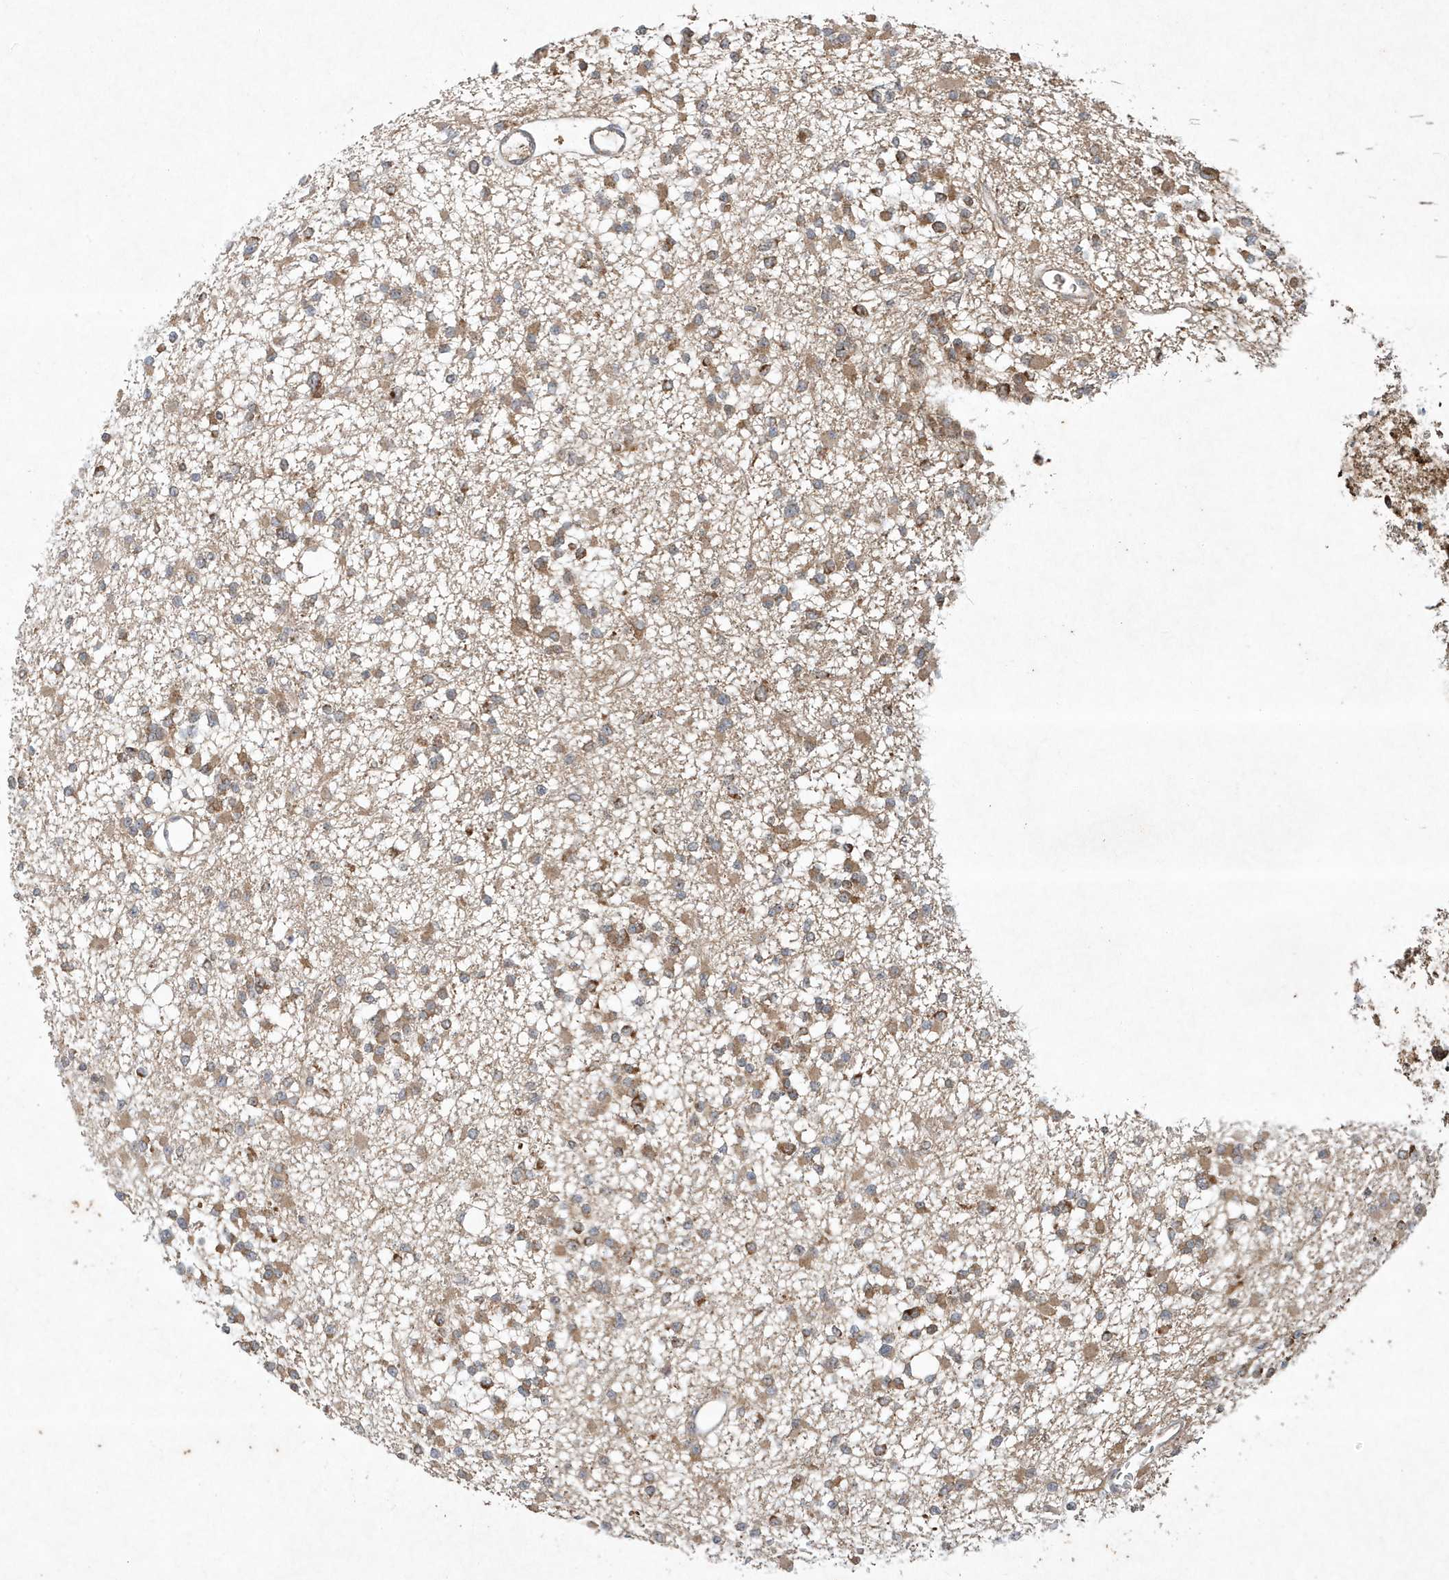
{"staining": {"intensity": "moderate", "quantity": "25%-75%", "location": "cytoplasmic/membranous"}, "tissue": "glioma", "cell_type": "Tumor cells", "image_type": "cancer", "snomed": [{"axis": "morphology", "description": "Glioma, malignant, Low grade"}, {"axis": "topography", "description": "Brain"}], "caption": "An image of malignant glioma (low-grade) stained for a protein exhibits moderate cytoplasmic/membranous brown staining in tumor cells.", "gene": "ABCB9", "patient": {"sex": "female", "age": 22}}